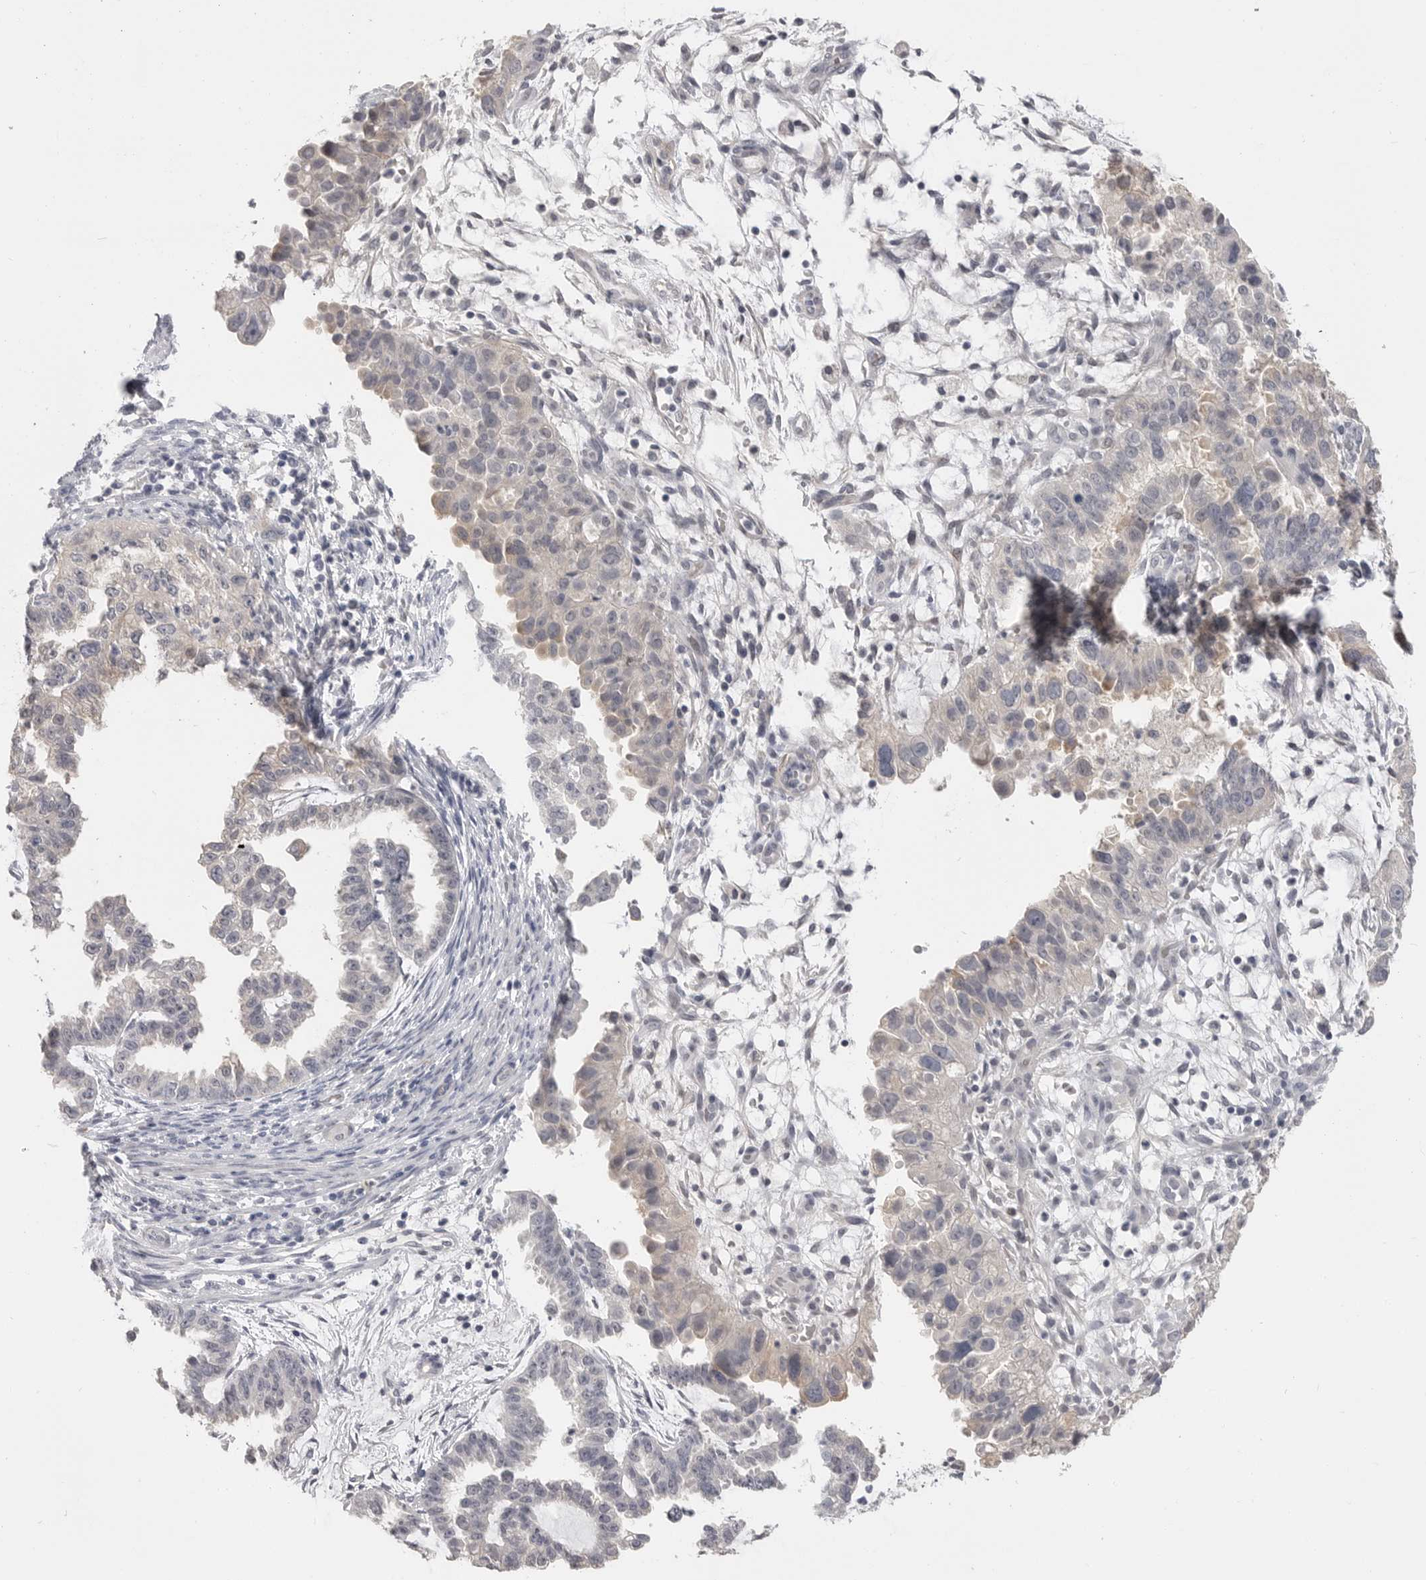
{"staining": {"intensity": "weak", "quantity": "<25%", "location": "cytoplasmic/membranous"}, "tissue": "endometrial cancer", "cell_type": "Tumor cells", "image_type": "cancer", "snomed": [{"axis": "morphology", "description": "Adenocarcinoma, NOS"}, {"axis": "topography", "description": "Endometrium"}], "caption": "A high-resolution image shows immunohistochemistry staining of endometrial adenocarcinoma, which demonstrates no significant staining in tumor cells. The staining is performed using DAB brown chromogen with nuclei counter-stained in using hematoxylin.", "gene": "PLEKHF1", "patient": {"sex": "female", "age": 85}}